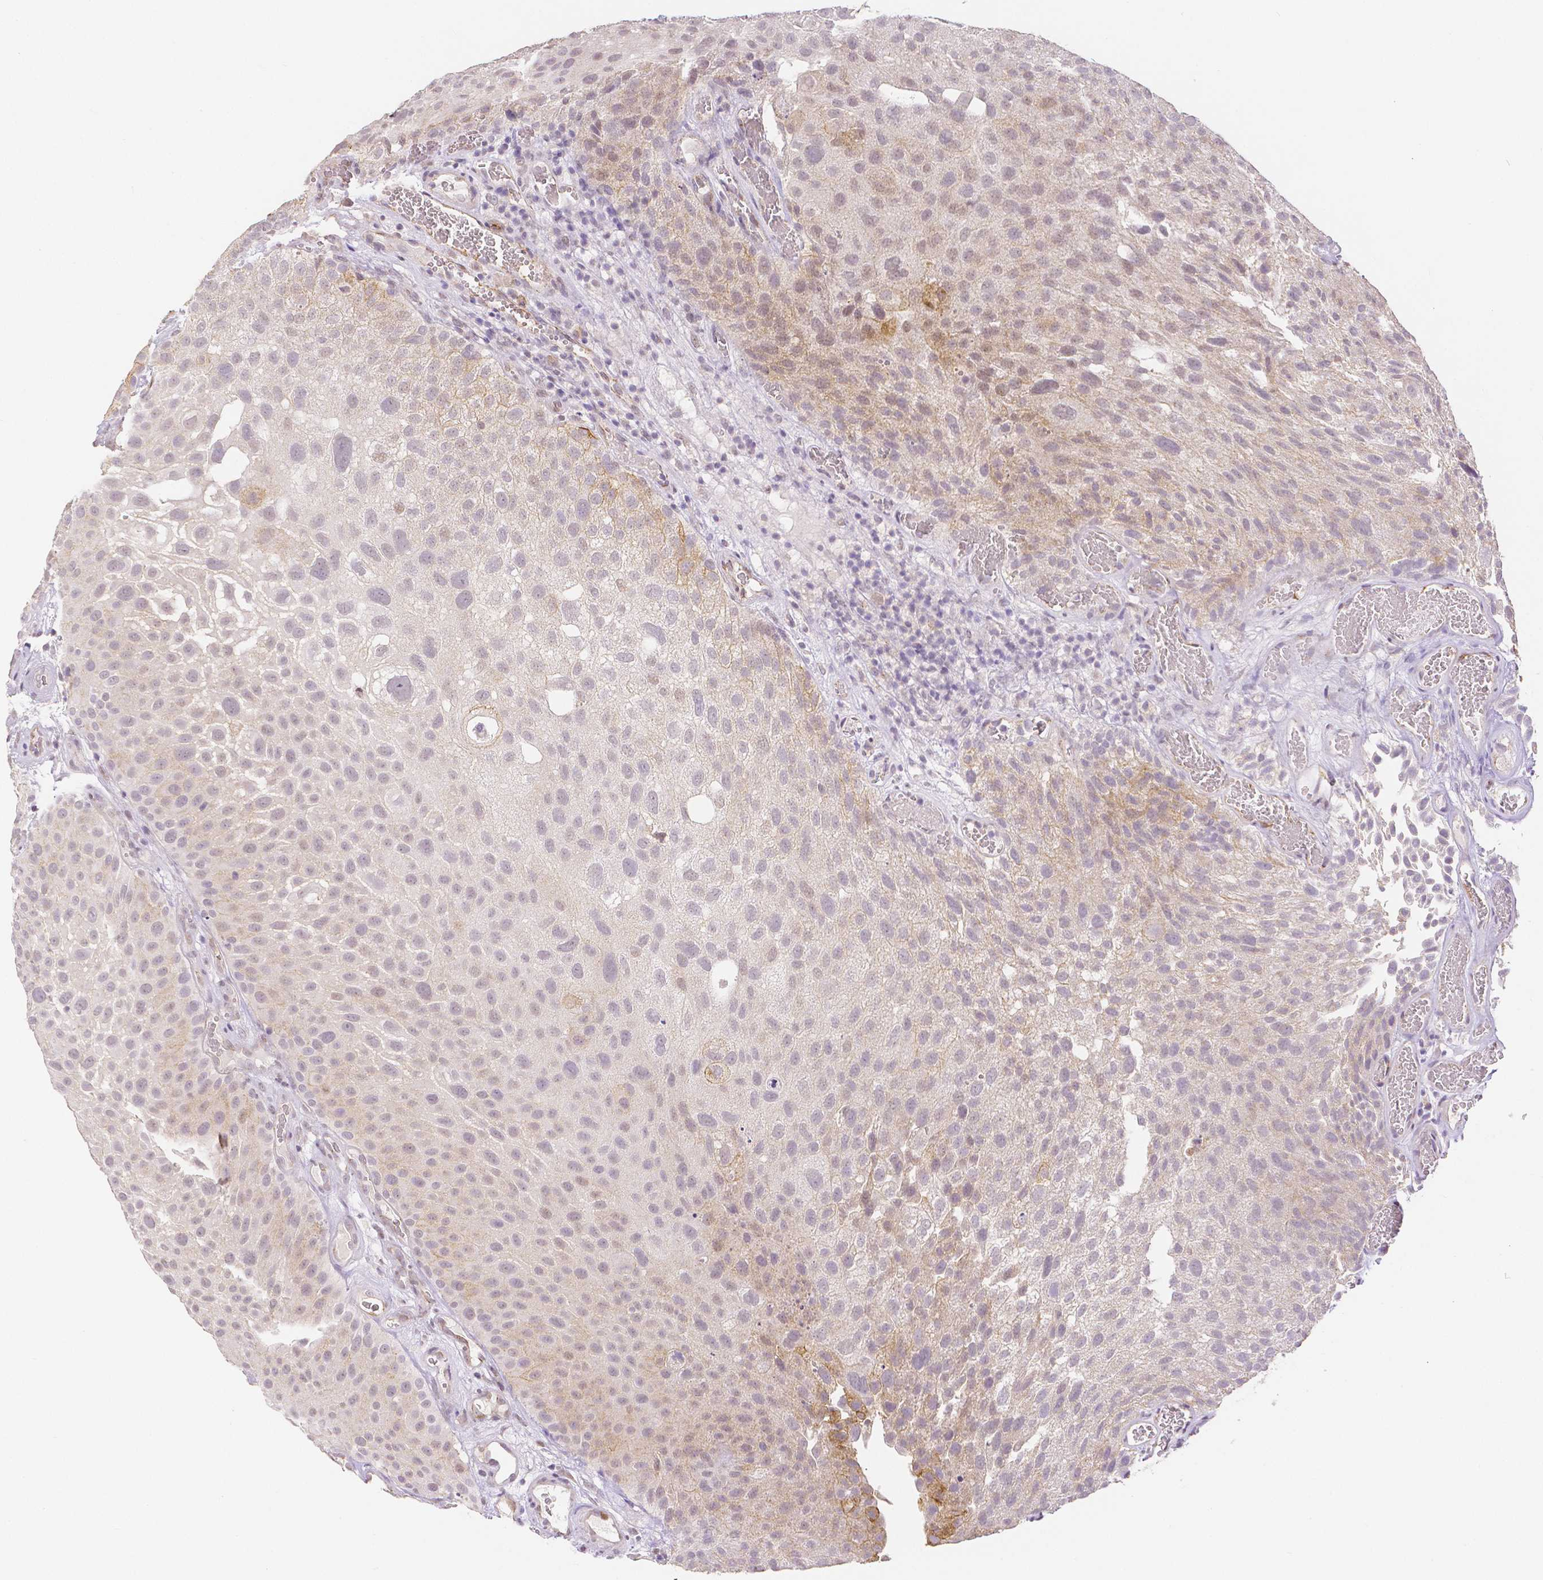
{"staining": {"intensity": "weak", "quantity": "<25%", "location": "cytoplasmic/membranous"}, "tissue": "urothelial cancer", "cell_type": "Tumor cells", "image_type": "cancer", "snomed": [{"axis": "morphology", "description": "Urothelial carcinoma, Low grade"}, {"axis": "topography", "description": "Urinary bladder"}], "caption": "This photomicrograph is of urothelial cancer stained with IHC to label a protein in brown with the nuclei are counter-stained blue. There is no expression in tumor cells.", "gene": "OCLN", "patient": {"sex": "male", "age": 72}}